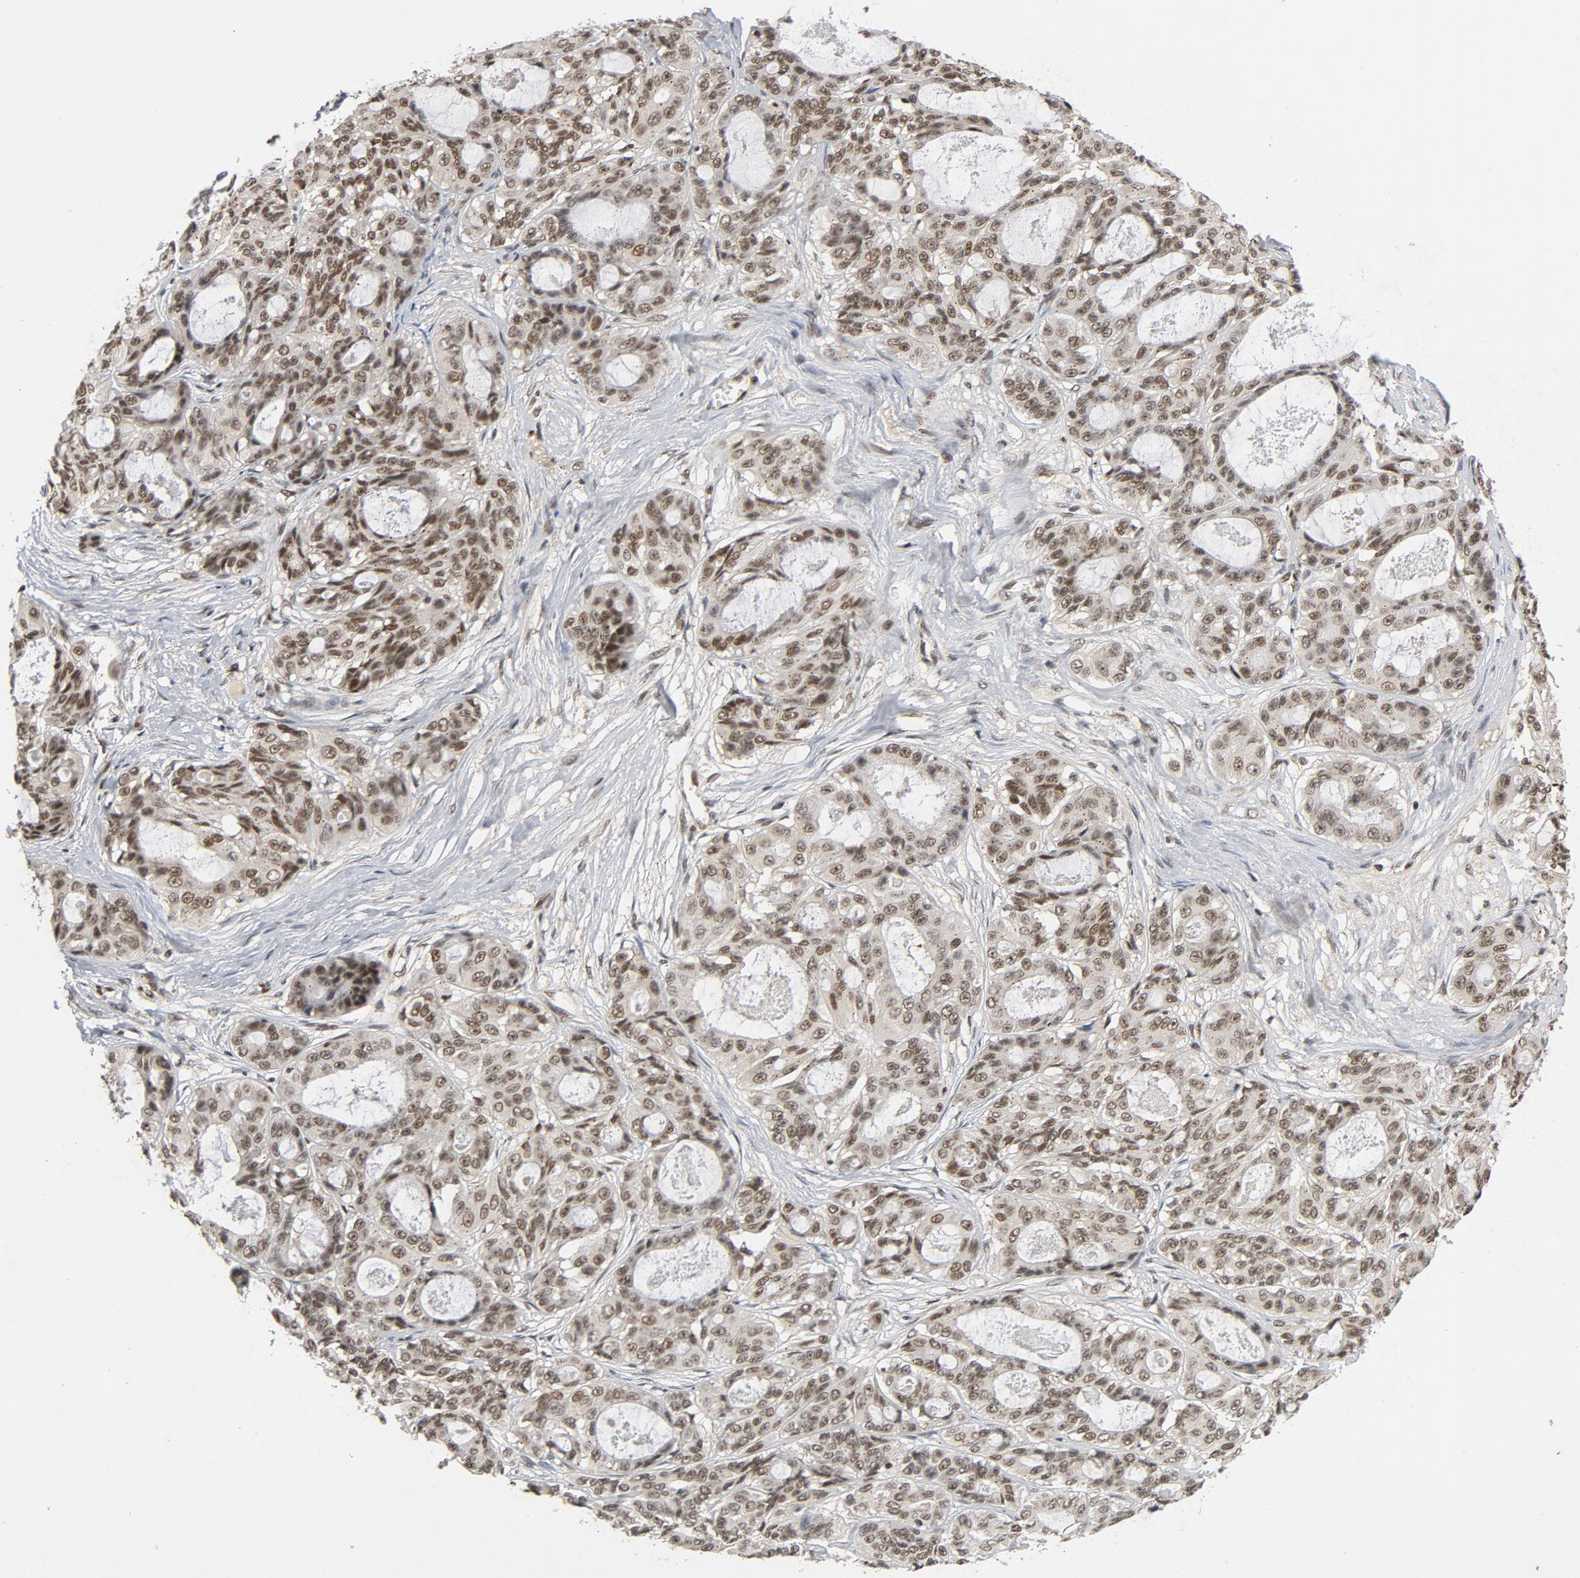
{"staining": {"intensity": "moderate", "quantity": ">75%", "location": "nuclear"}, "tissue": "ovarian cancer", "cell_type": "Tumor cells", "image_type": "cancer", "snomed": [{"axis": "morphology", "description": "Carcinoma, endometroid"}, {"axis": "topography", "description": "Ovary"}], "caption": "Protein staining by immunohistochemistry (IHC) shows moderate nuclear positivity in about >75% of tumor cells in endometroid carcinoma (ovarian).", "gene": "SMARCD1", "patient": {"sex": "female", "age": 61}}